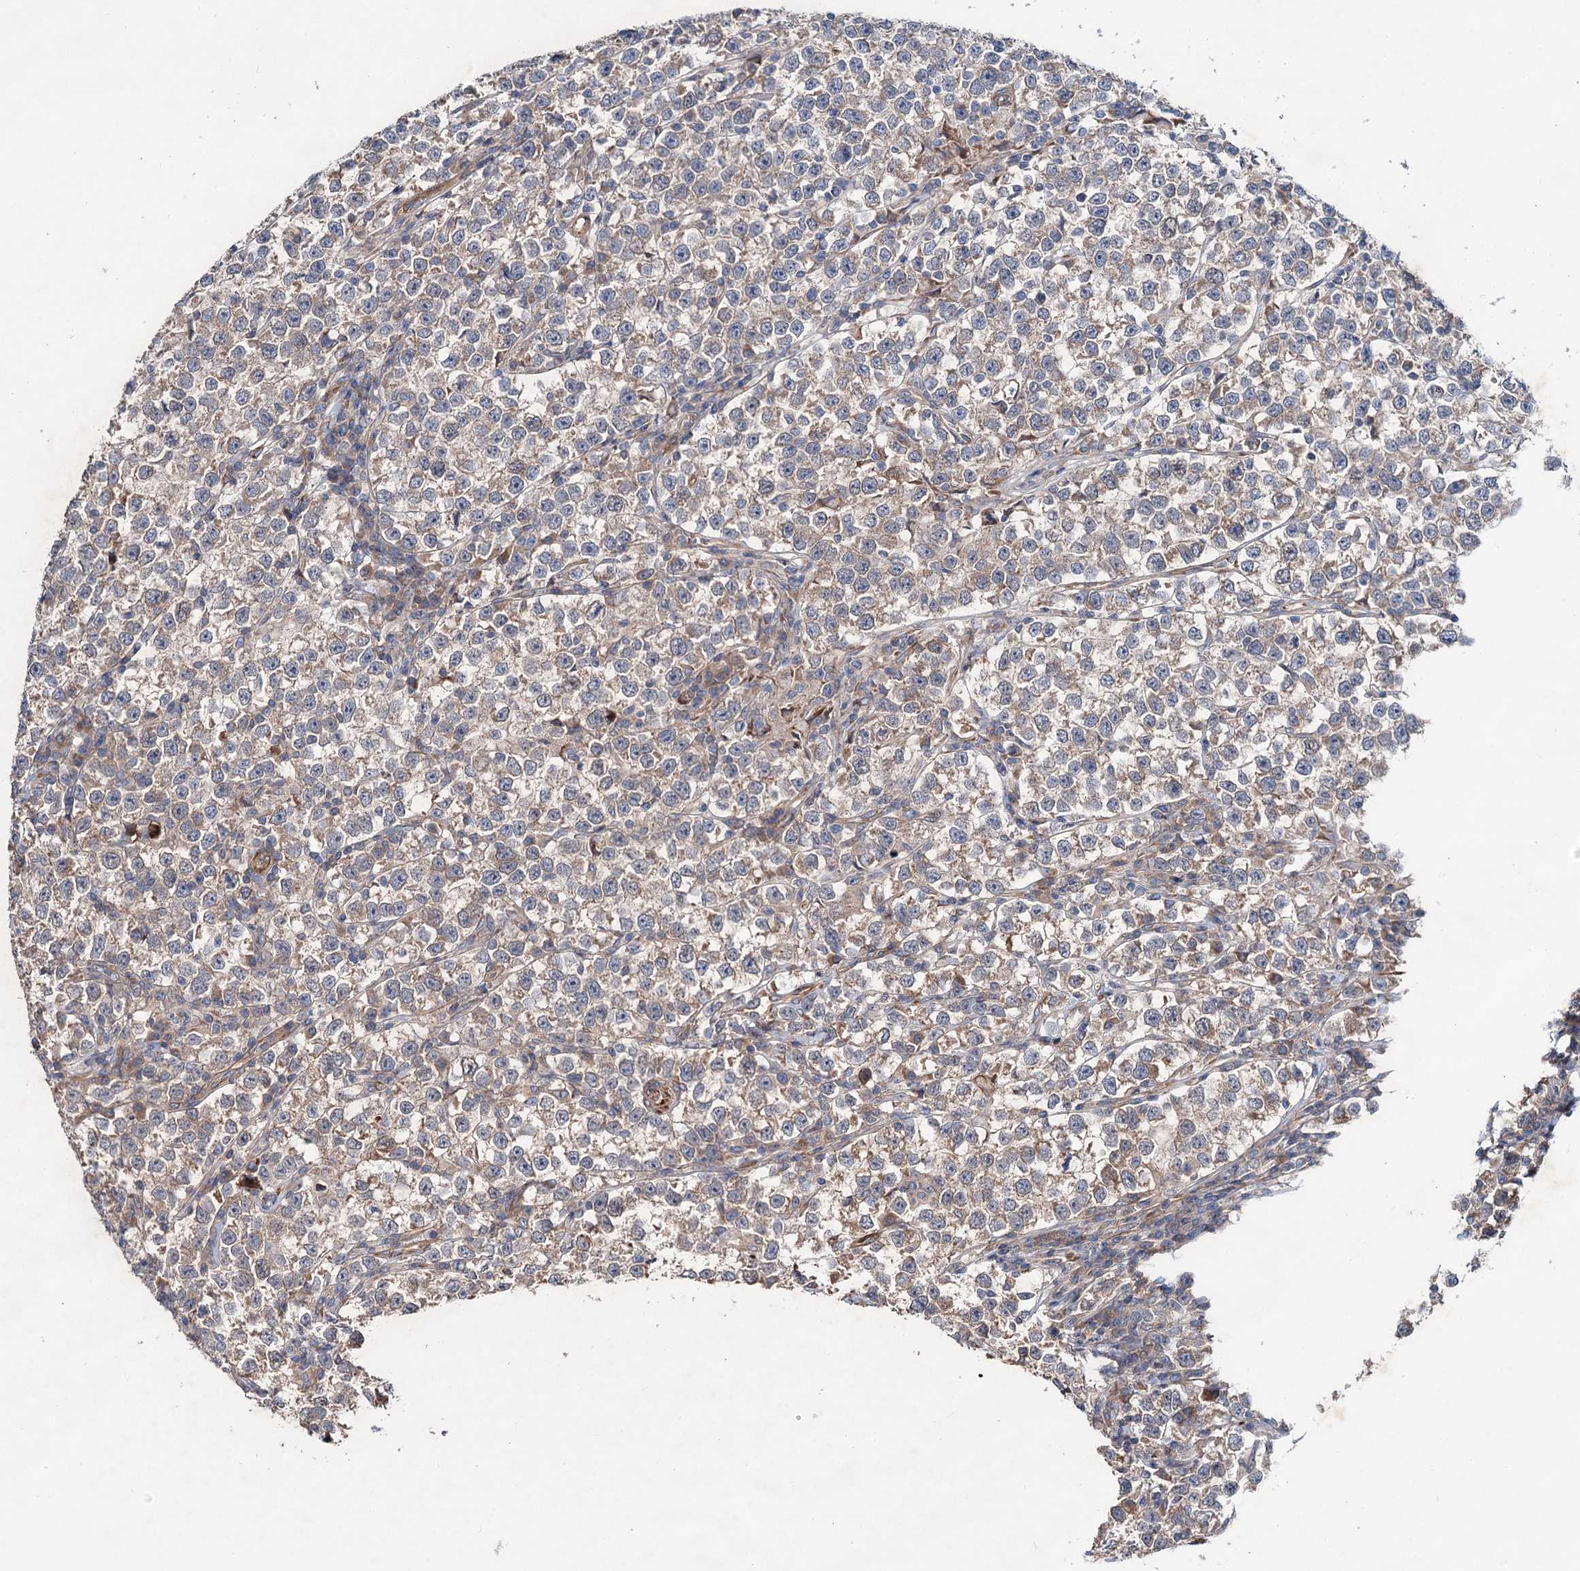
{"staining": {"intensity": "weak", "quantity": ">75%", "location": "cytoplasmic/membranous"}, "tissue": "testis cancer", "cell_type": "Tumor cells", "image_type": "cancer", "snomed": [{"axis": "morphology", "description": "Normal tissue, NOS"}, {"axis": "morphology", "description": "Seminoma, NOS"}, {"axis": "topography", "description": "Testis"}], "caption": "Testis seminoma stained for a protein displays weak cytoplasmic/membranous positivity in tumor cells. Ihc stains the protein in brown and the nuclei are stained blue.", "gene": "PTDSS2", "patient": {"sex": "male", "age": 43}}